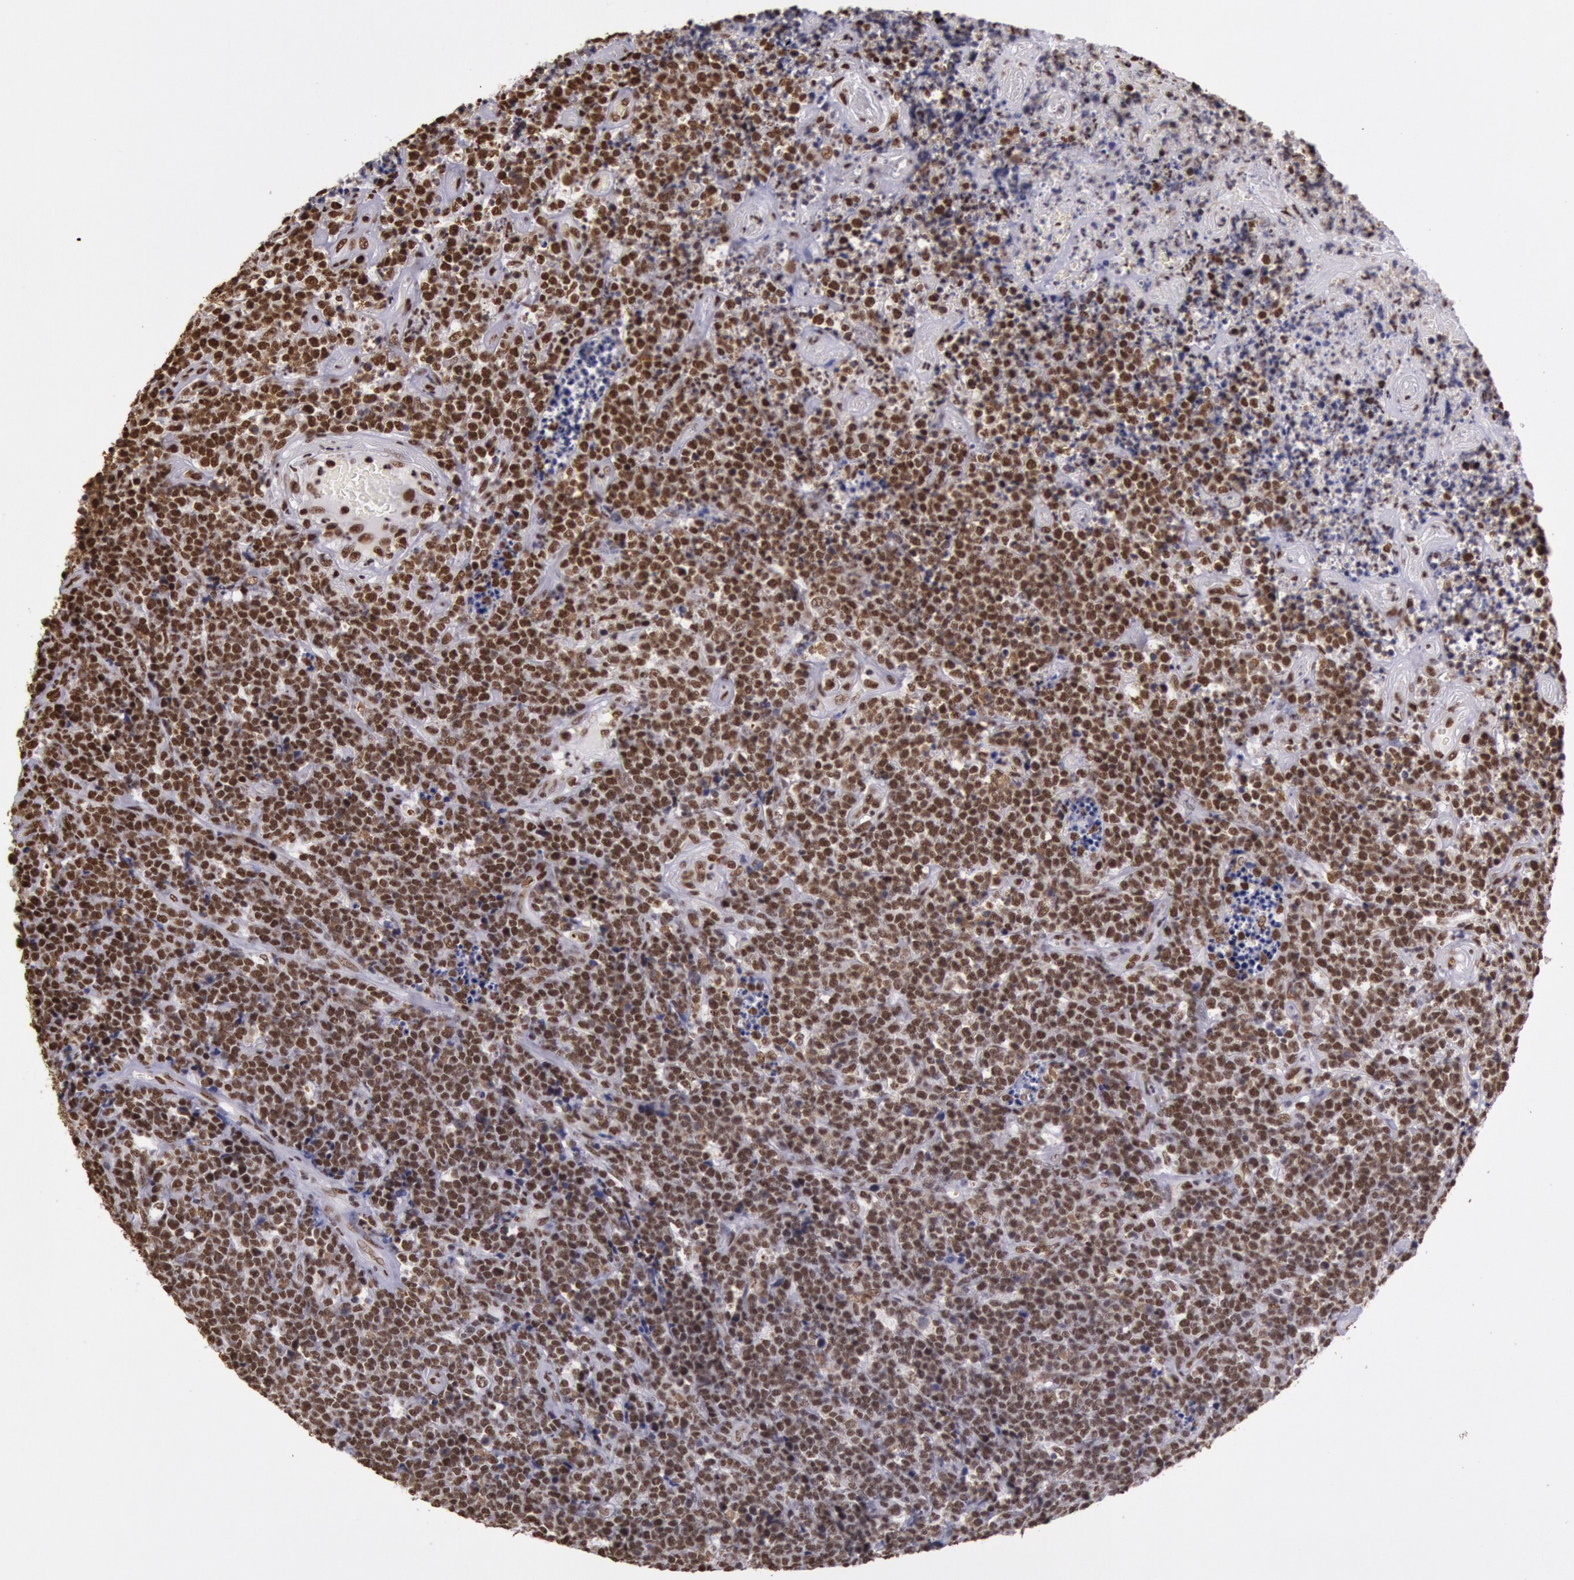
{"staining": {"intensity": "strong", "quantity": ">75%", "location": "nuclear"}, "tissue": "lymphoma", "cell_type": "Tumor cells", "image_type": "cancer", "snomed": [{"axis": "morphology", "description": "Malignant lymphoma, non-Hodgkin's type, High grade"}, {"axis": "topography", "description": "Small intestine"}, {"axis": "topography", "description": "Colon"}], "caption": "Immunohistochemistry (IHC) of human high-grade malignant lymphoma, non-Hodgkin's type shows high levels of strong nuclear staining in approximately >75% of tumor cells.", "gene": "HNRNPH2", "patient": {"sex": "male", "age": 8}}